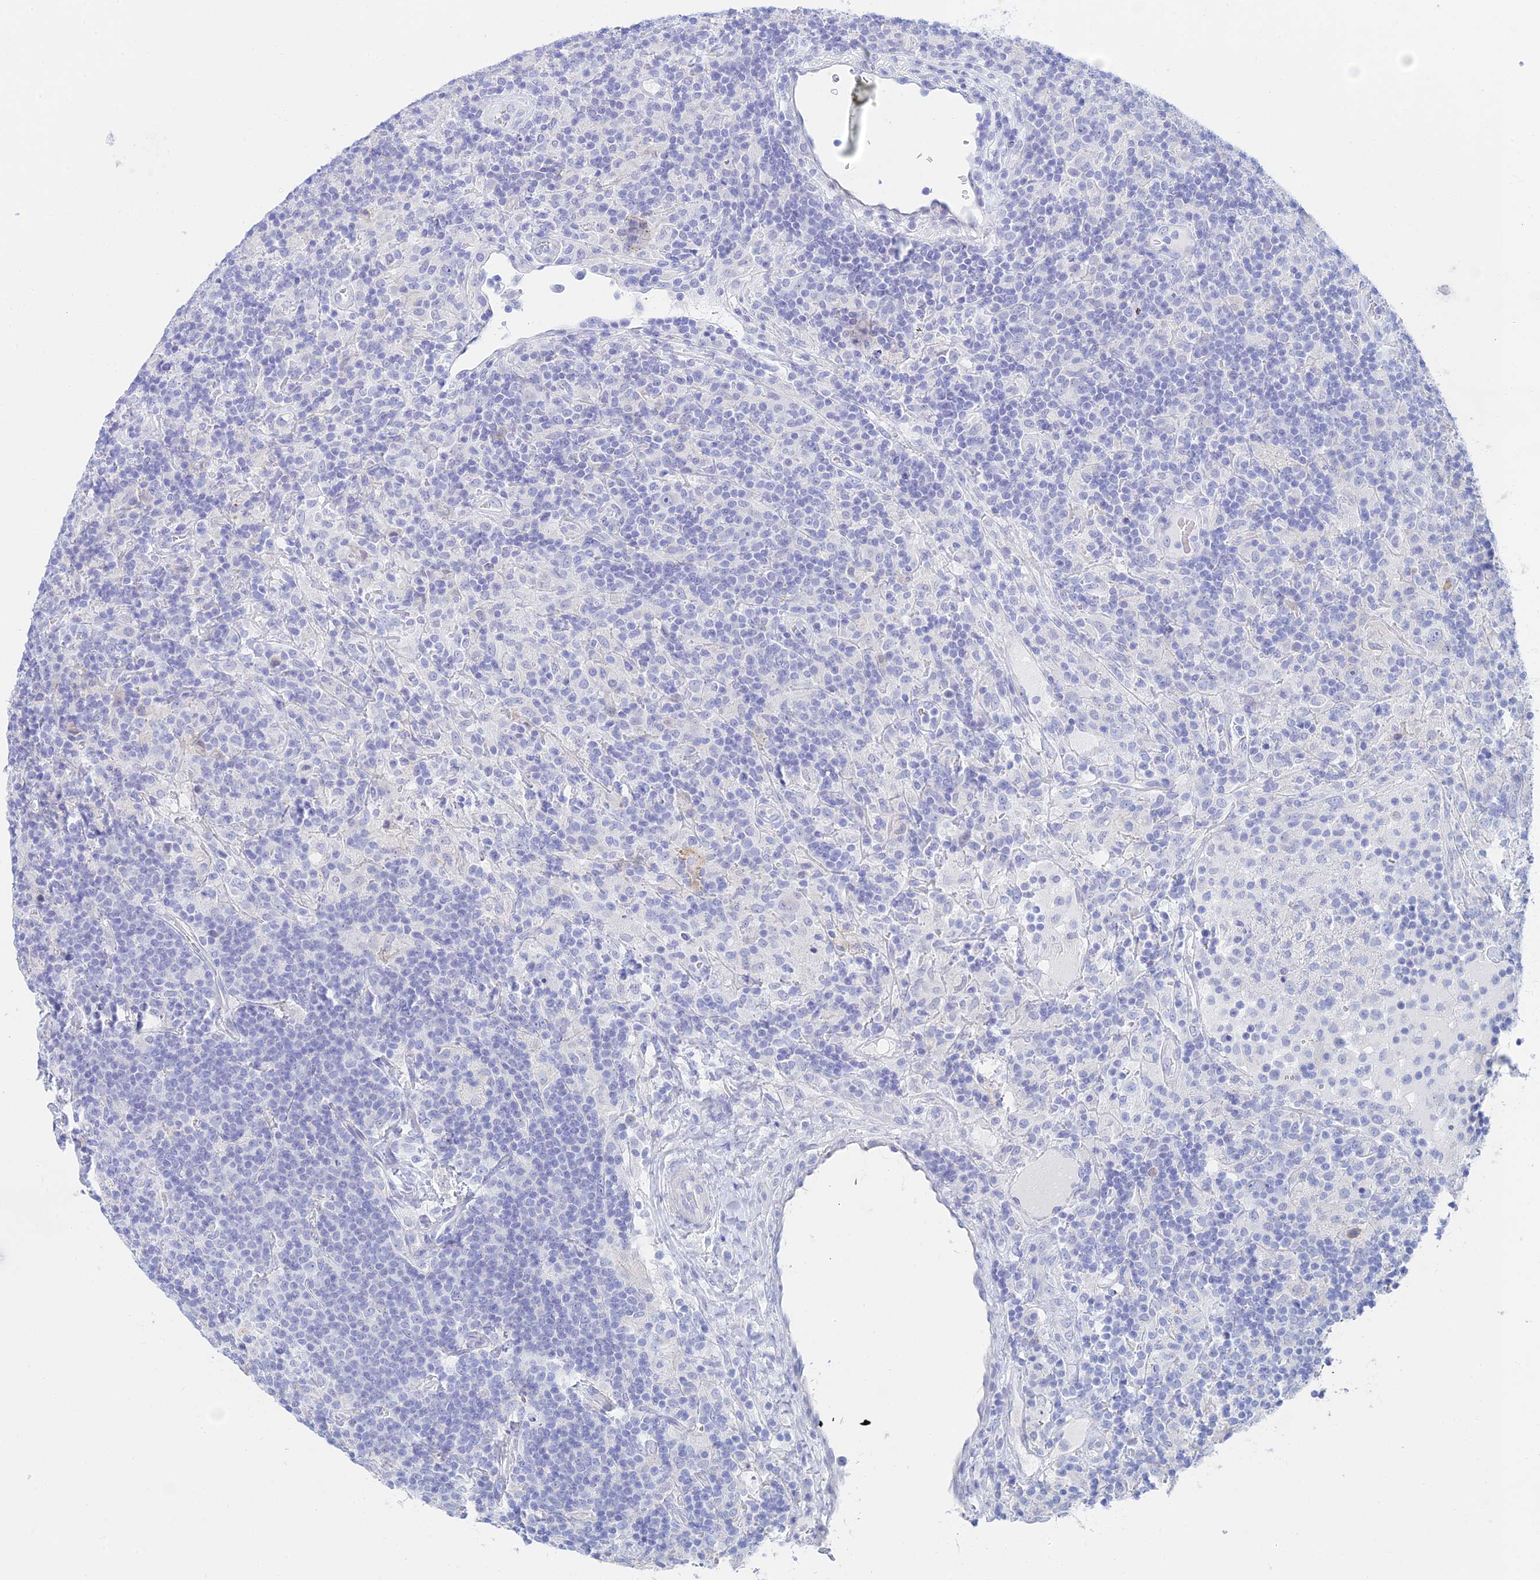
{"staining": {"intensity": "negative", "quantity": "none", "location": "none"}, "tissue": "lymphoma", "cell_type": "Tumor cells", "image_type": "cancer", "snomed": [{"axis": "morphology", "description": "Hodgkin's disease, NOS"}, {"axis": "topography", "description": "Lymph node"}], "caption": "A histopathology image of human Hodgkin's disease is negative for staining in tumor cells. (DAB (3,3'-diaminobenzidine) IHC with hematoxylin counter stain).", "gene": "CEP152", "patient": {"sex": "male", "age": 70}}